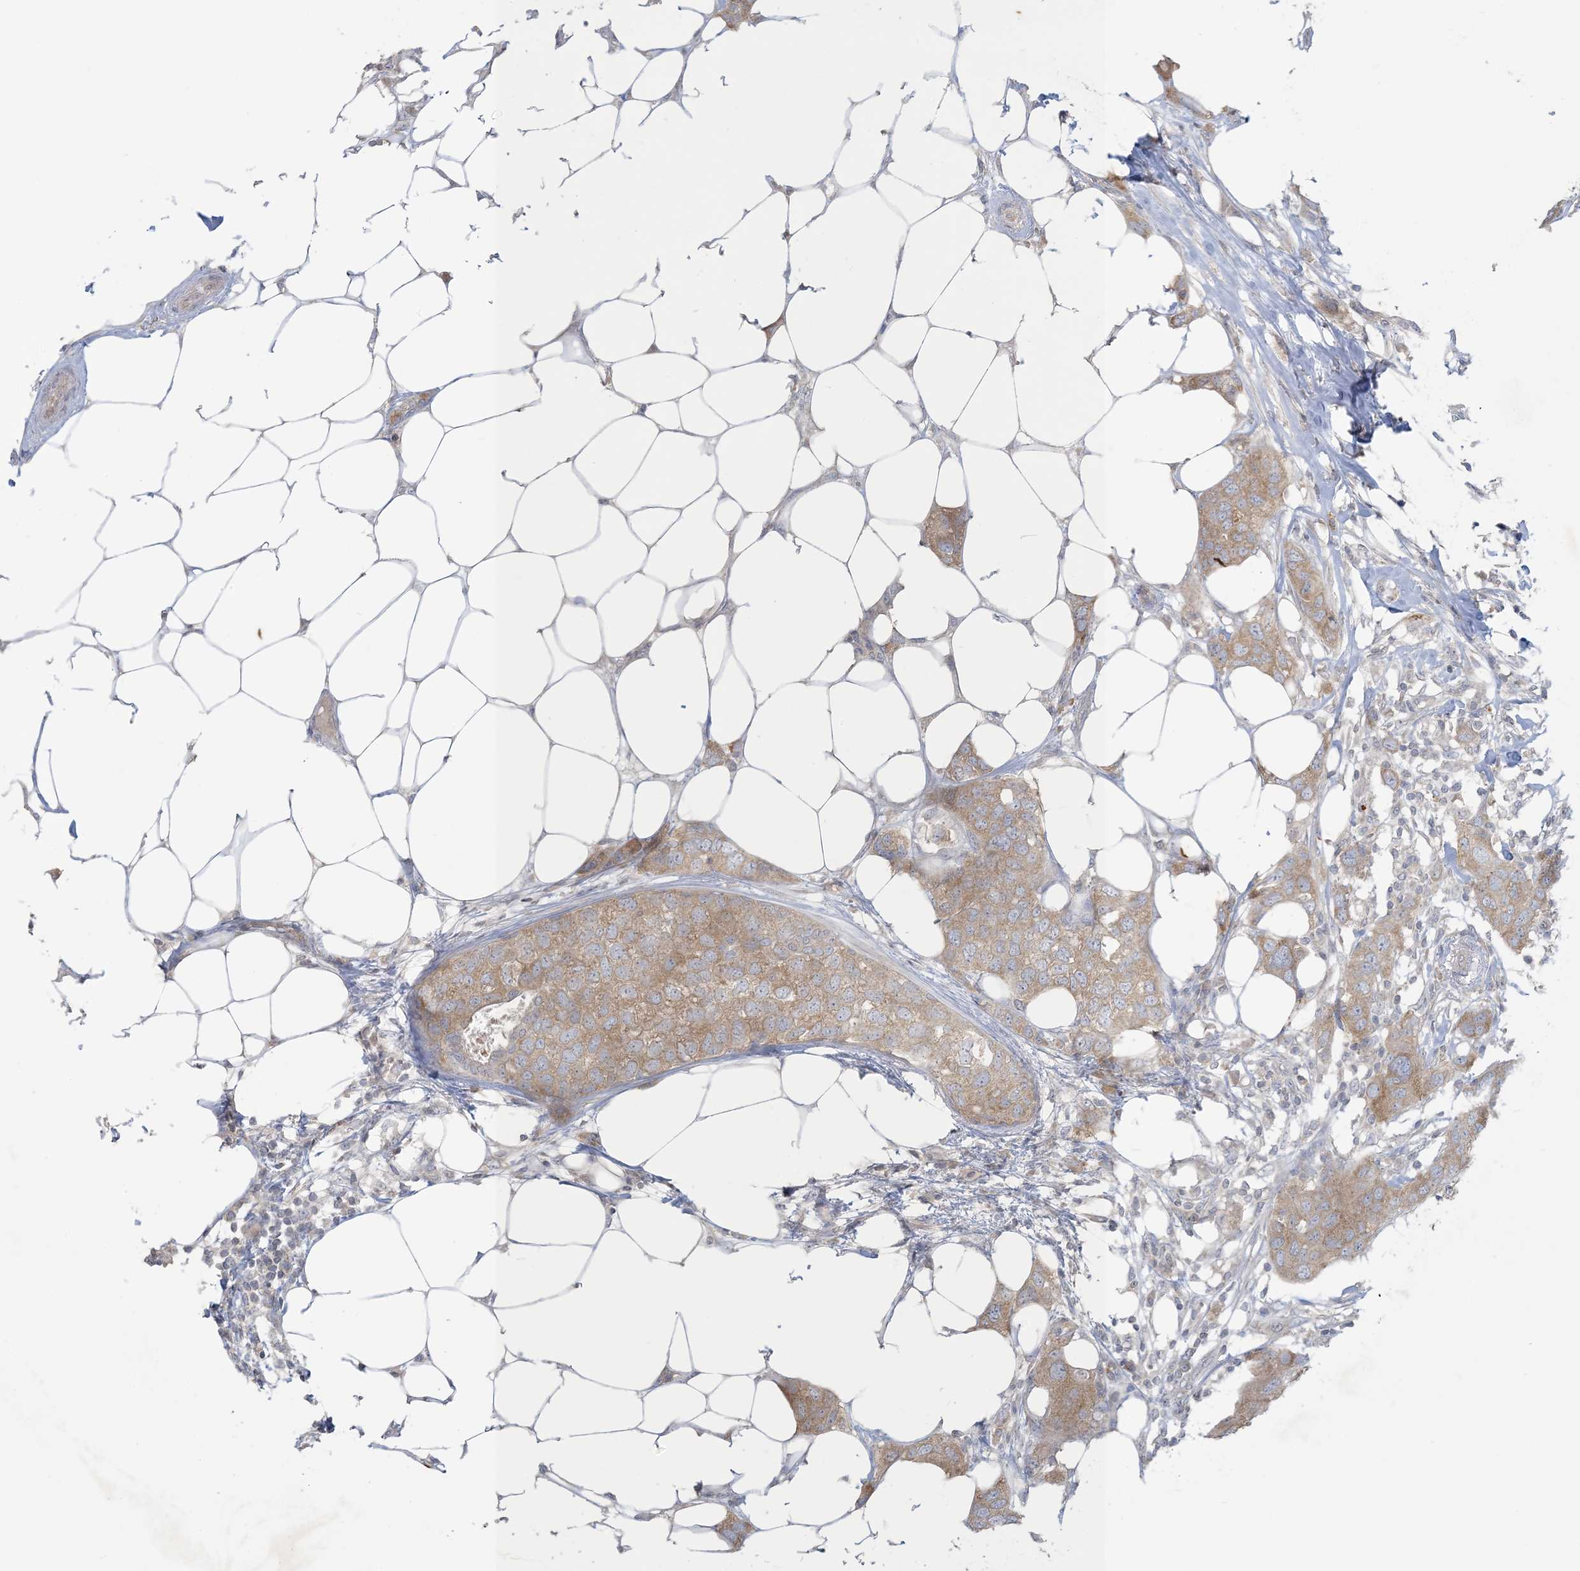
{"staining": {"intensity": "weak", "quantity": "25%-75%", "location": "cytoplasmic/membranous"}, "tissue": "breast cancer", "cell_type": "Tumor cells", "image_type": "cancer", "snomed": [{"axis": "morphology", "description": "Duct carcinoma"}, {"axis": "topography", "description": "Breast"}], "caption": "Human breast cancer (infiltrating ductal carcinoma) stained with a protein marker demonstrates weak staining in tumor cells.", "gene": "KIF3A", "patient": {"sex": "female", "age": 50}}